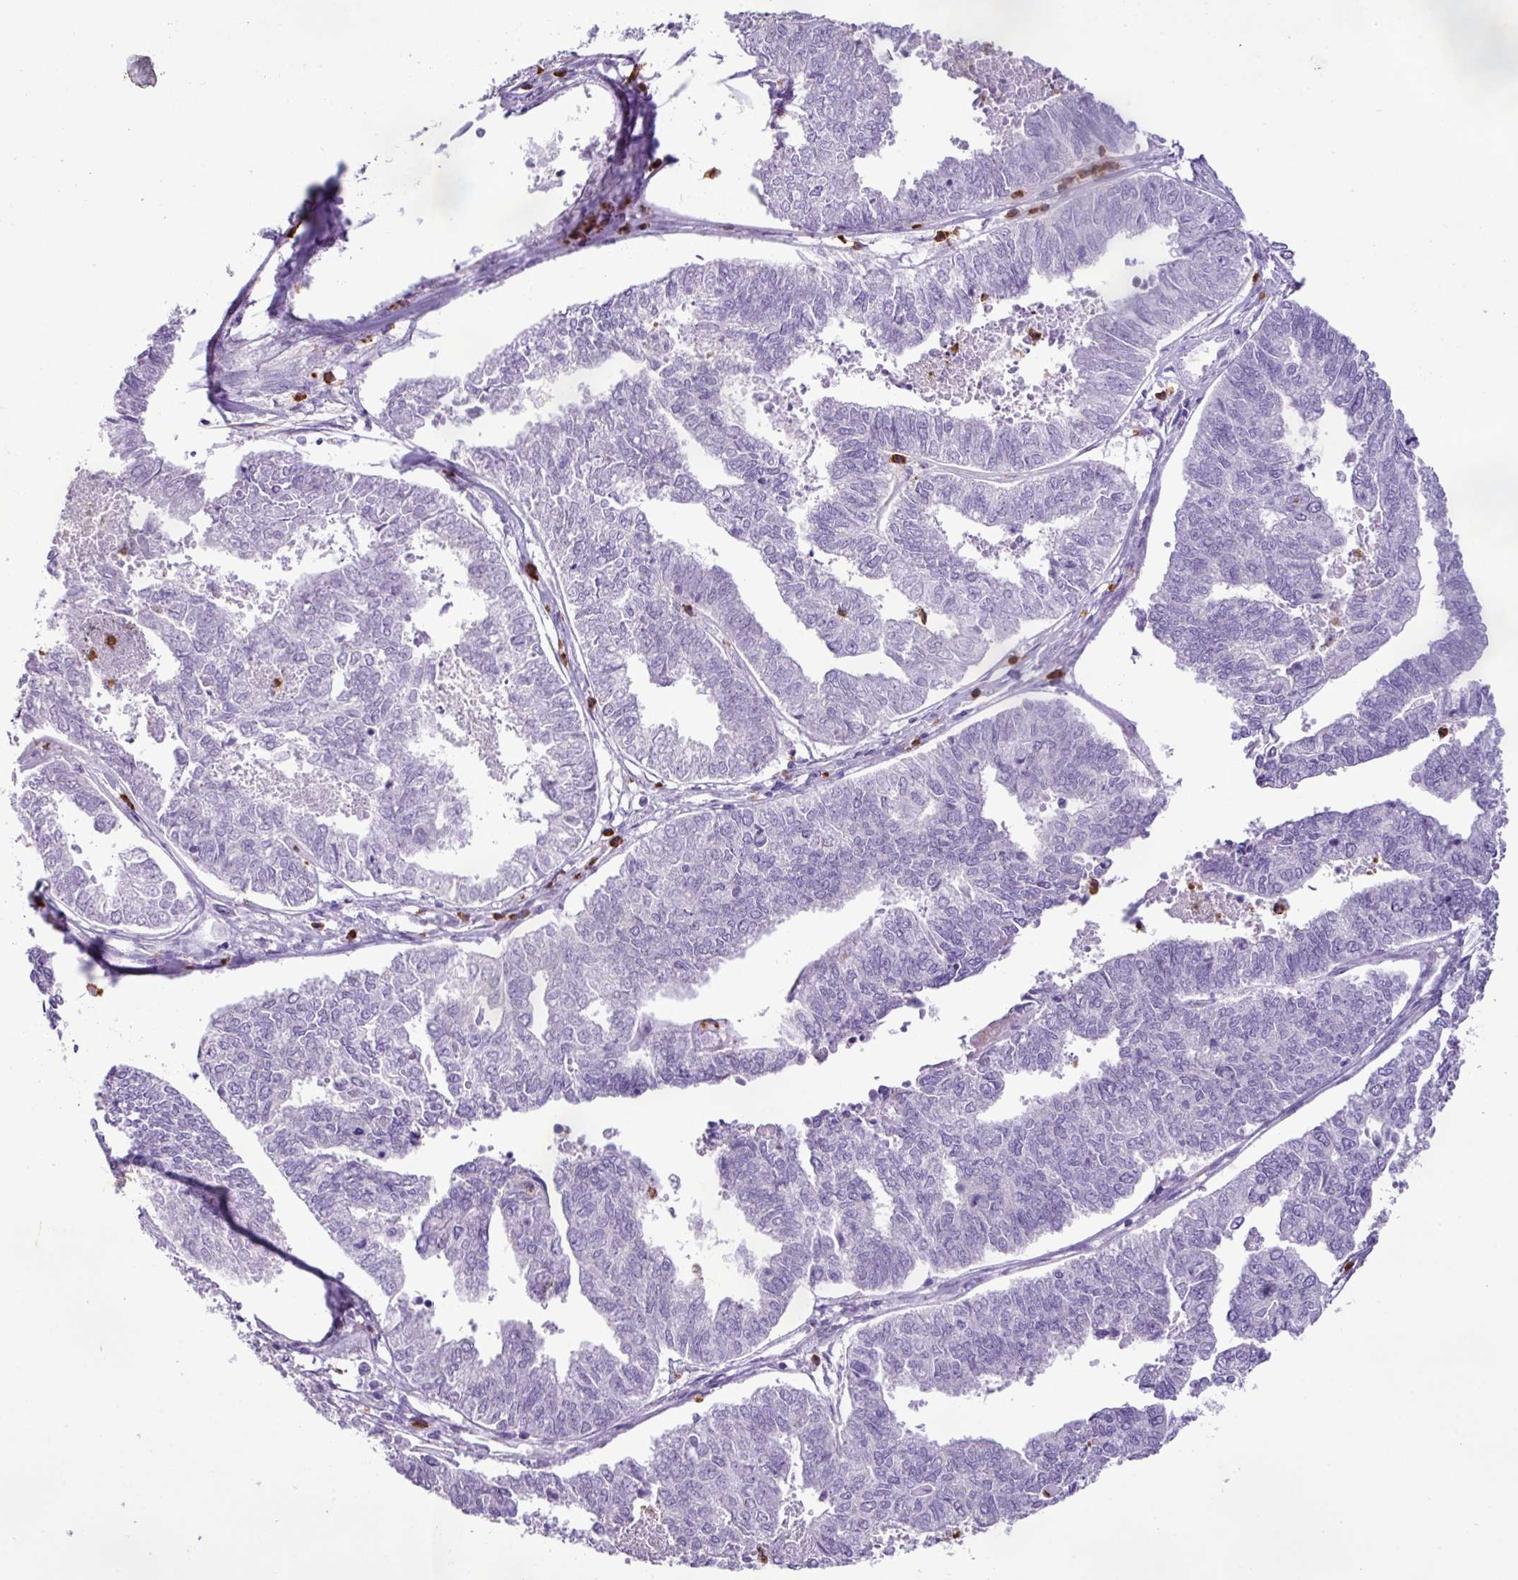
{"staining": {"intensity": "negative", "quantity": "none", "location": "none"}, "tissue": "endometrial cancer", "cell_type": "Tumor cells", "image_type": "cancer", "snomed": [{"axis": "morphology", "description": "Adenocarcinoma, NOS"}, {"axis": "topography", "description": "Endometrium"}], "caption": "Human endometrial cancer (adenocarcinoma) stained for a protein using immunohistochemistry reveals no expression in tumor cells.", "gene": "ZSCAN5A", "patient": {"sex": "female", "age": 73}}